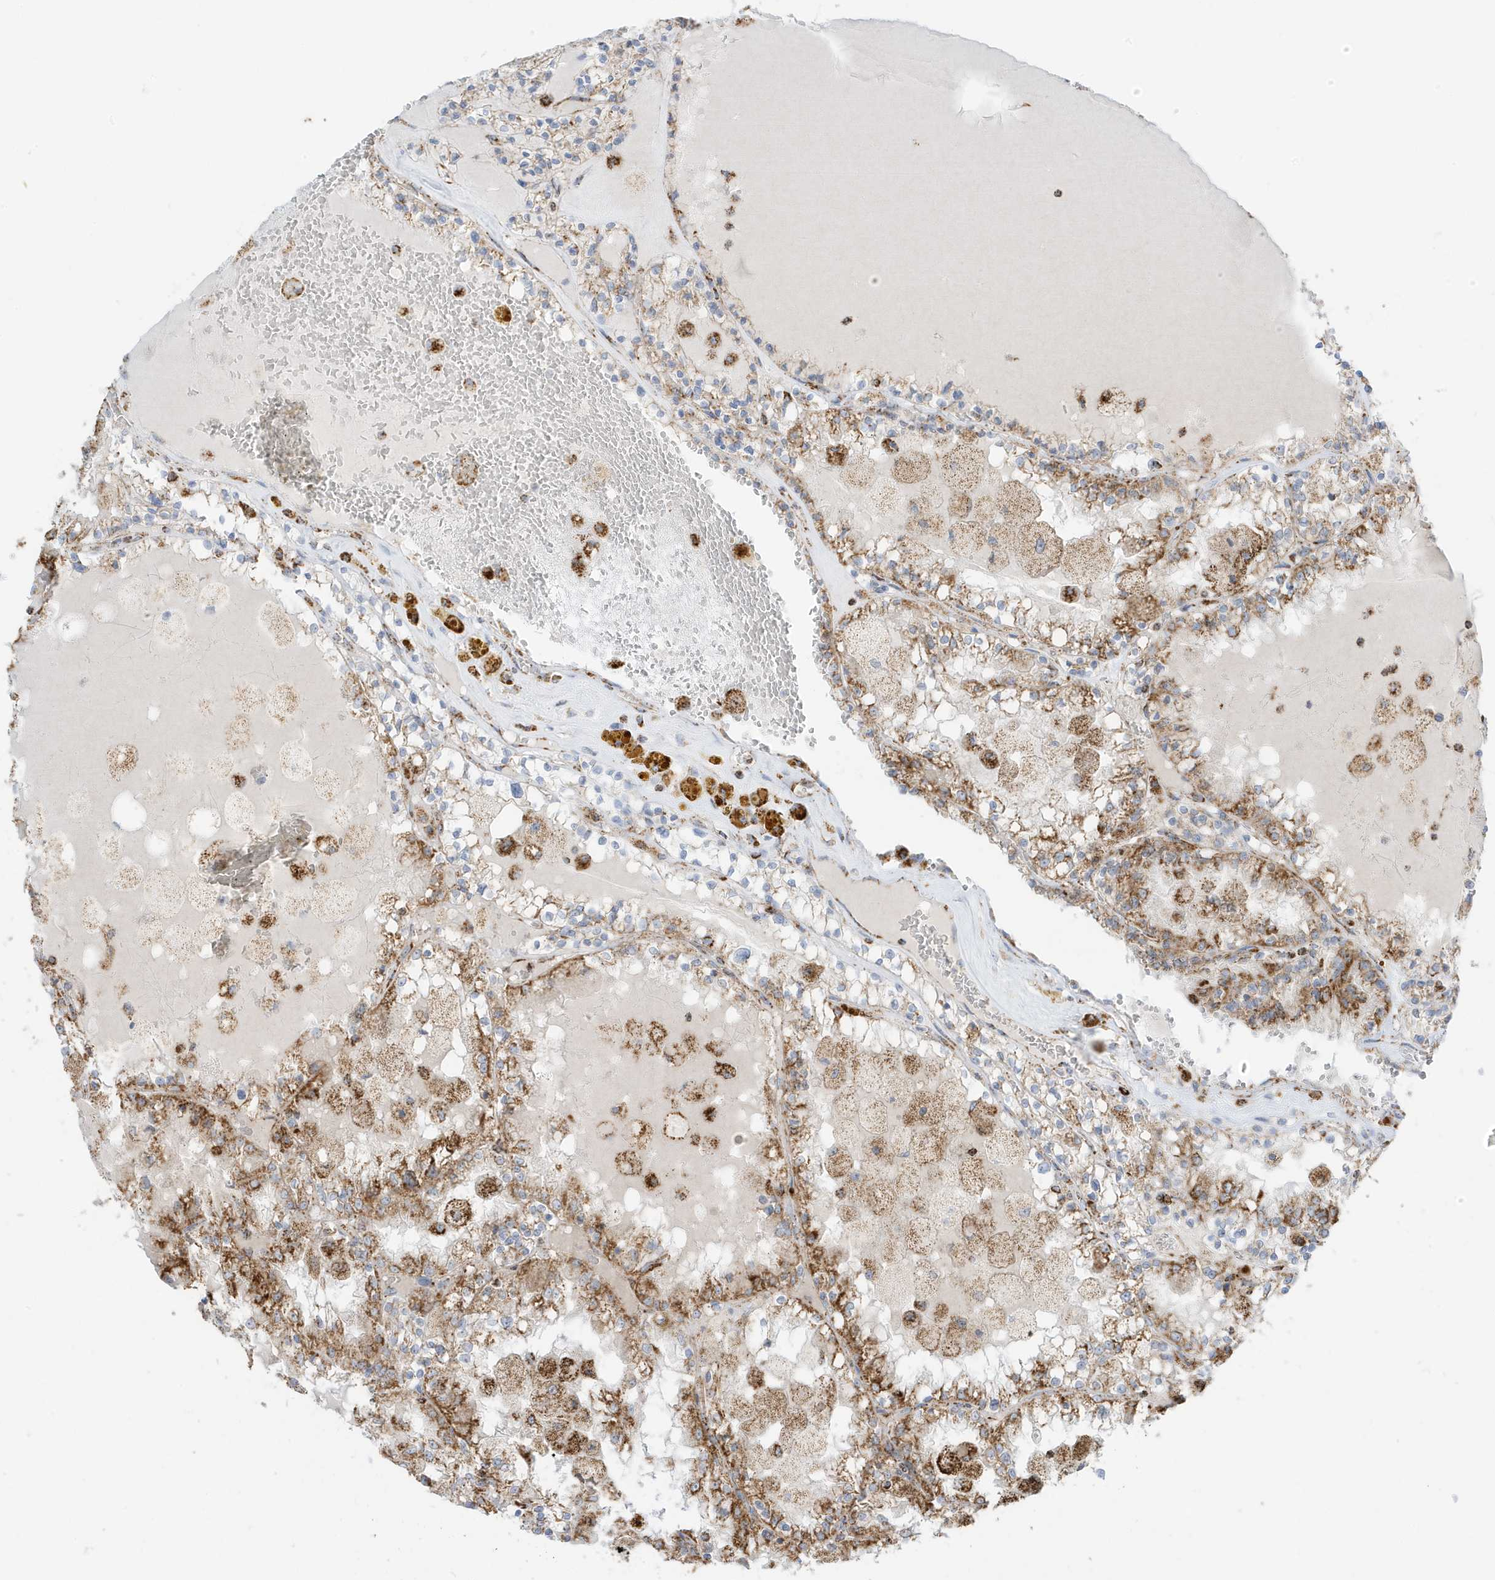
{"staining": {"intensity": "moderate", "quantity": ">75%", "location": "cytoplasmic/membranous"}, "tissue": "renal cancer", "cell_type": "Tumor cells", "image_type": "cancer", "snomed": [{"axis": "morphology", "description": "Adenocarcinoma, NOS"}, {"axis": "topography", "description": "Kidney"}], "caption": "Approximately >75% of tumor cells in renal cancer (adenocarcinoma) demonstrate moderate cytoplasmic/membranous protein positivity as visualized by brown immunohistochemical staining.", "gene": "ATP5ME", "patient": {"sex": "female", "age": 56}}